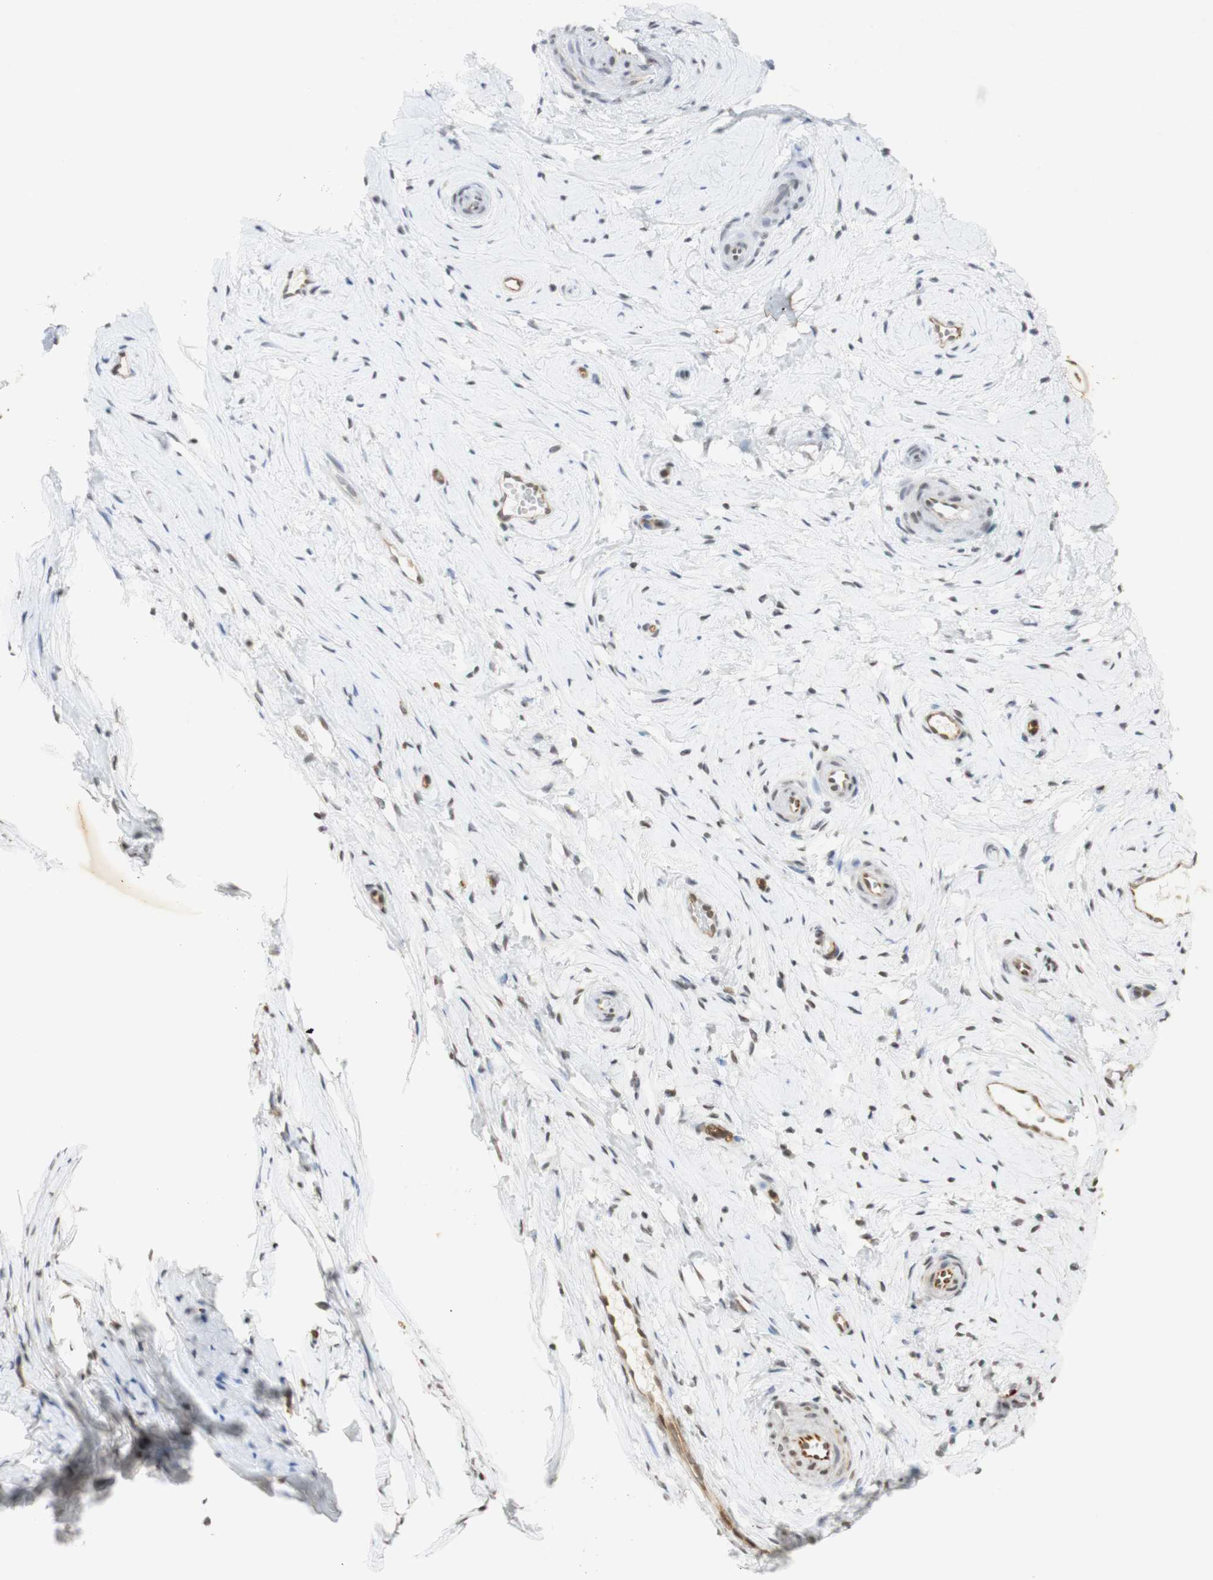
{"staining": {"intensity": "moderate", "quantity": ">75%", "location": "nuclear"}, "tissue": "cervix", "cell_type": "Glandular cells", "image_type": "normal", "snomed": [{"axis": "morphology", "description": "Normal tissue, NOS"}, {"axis": "topography", "description": "Cervix"}], "caption": "IHC (DAB (3,3'-diaminobenzidine)) staining of benign human cervix demonstrates moderate nuclear protein expression in approximately >75% of glandular cells.", "gene": "IRF1", "patient": {"sex": "female", "age": 39}}